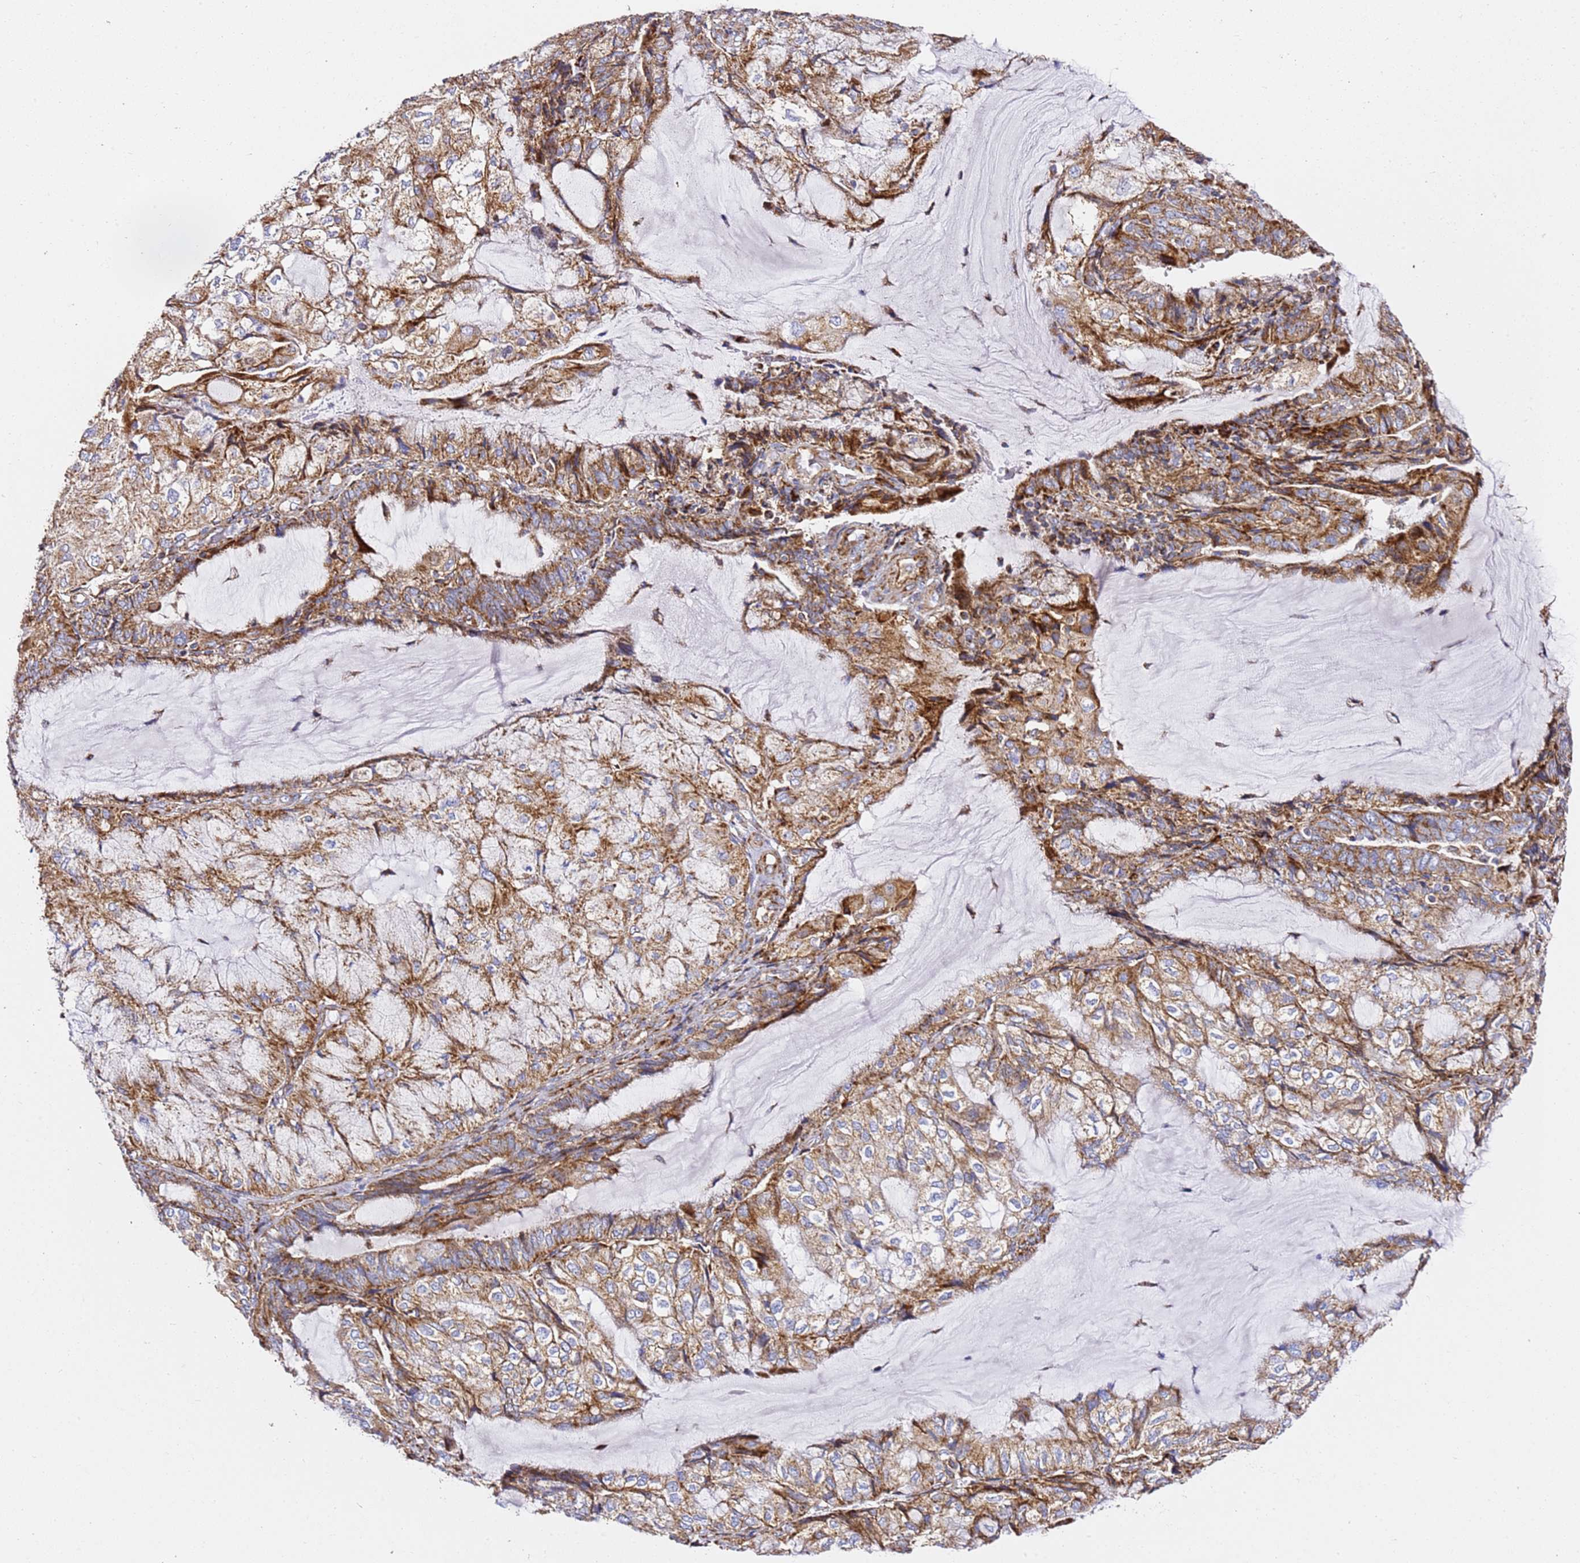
{"staining": {"intensity": "moderate", "quantity": ">75%", "location": "cytoplasmic/membranous"}, "tissue": "endometrial cancer", "cell_type": "Tumor cells", "image_type": "cancer", "snomed": [{"axis": "morphology", "description": "Adenocarcinoma, NOS"}, {"axis": "topography", "description": "Endometrium"}], "caption": "The micrograph displays immunohistochemical staining of endometrial adenocarcinoma. There is moderate cytoplasmic/membranous positivity is seen in about >75% of tumor cells. (Stains: DAB (3,3'-diaminobenzidine) in brown, nuclei in blue, Microscopy: brightfield microscopy at high magnification).", "gene": "NDUFA3", "patient": {"sex": "female", "age": 81}}